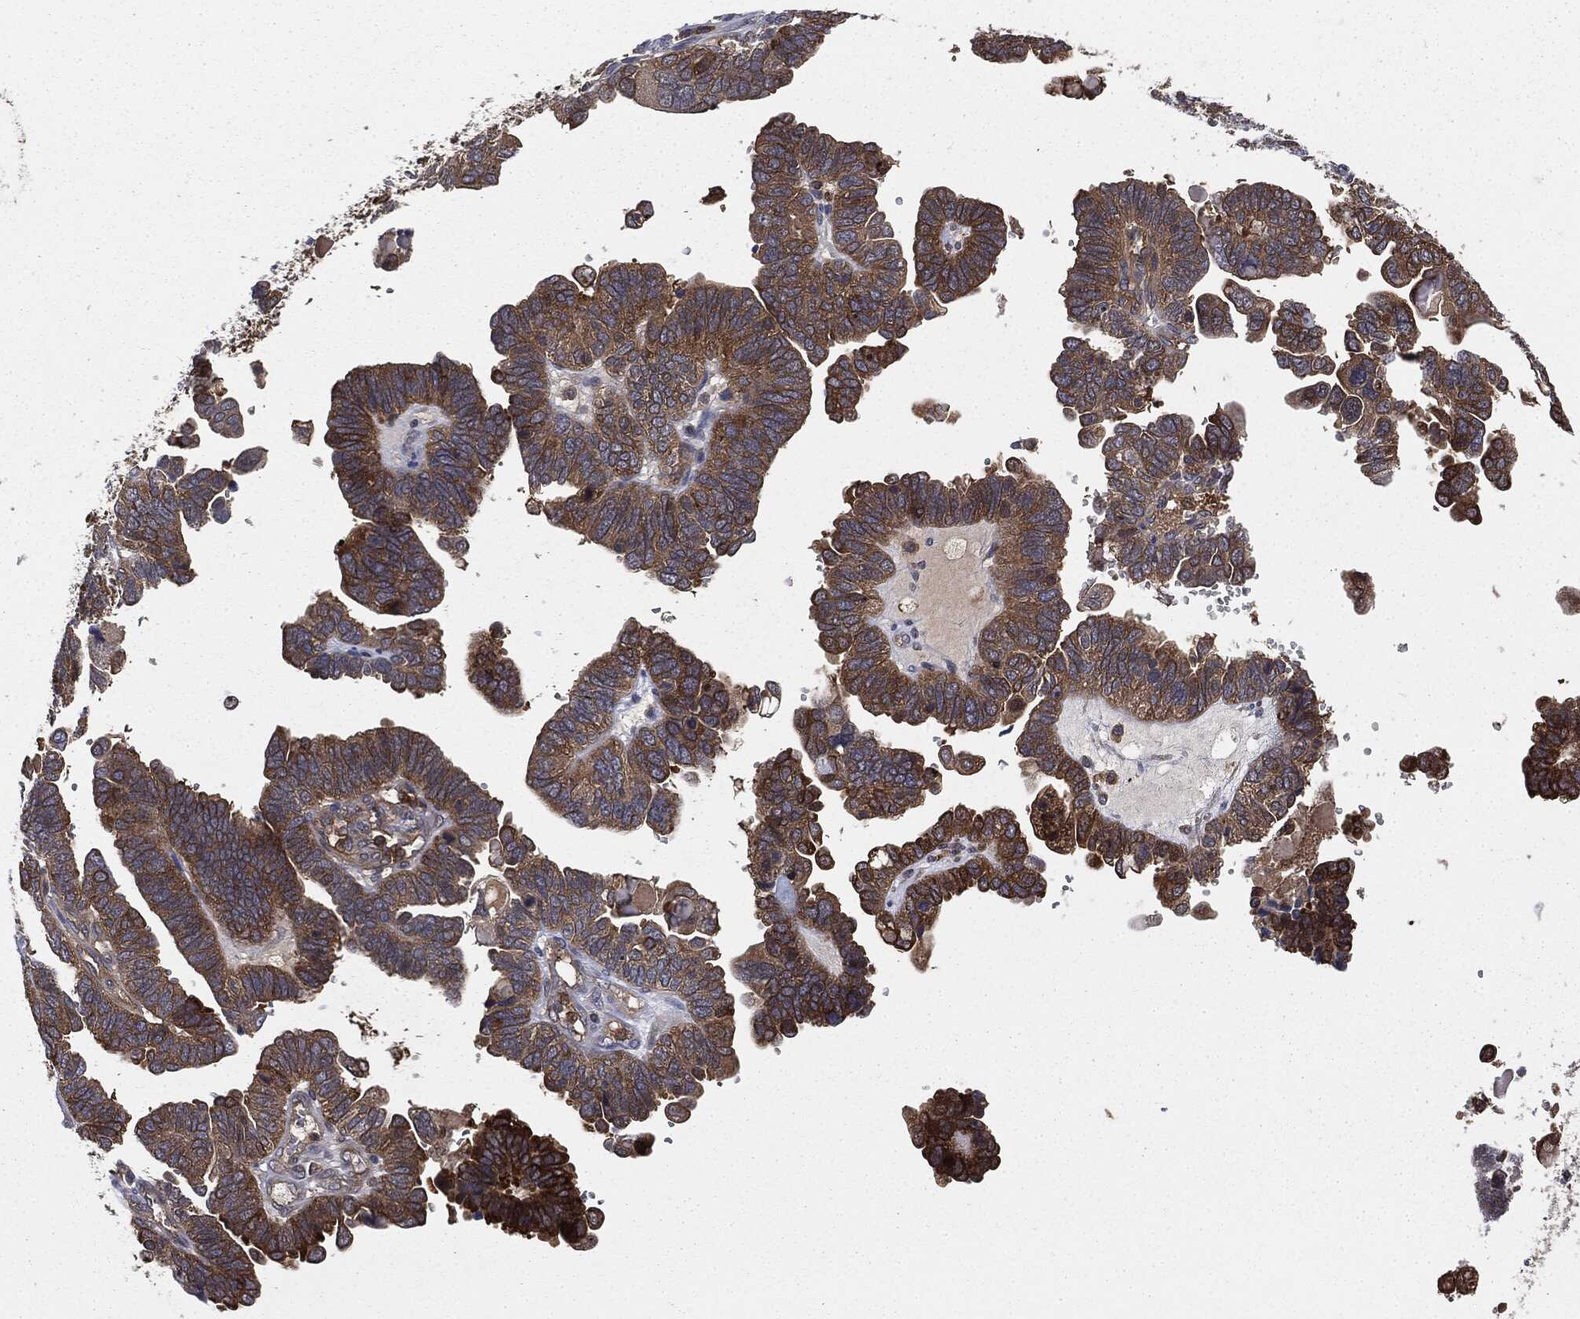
{"staining": {"intensity": "moderate", "quantity": ">75%", "location": "cytoplasmic/membranous"}, "tissue": "ovarian cancer", "cell_type": "Tumor cells", "image_type": "cancer", "snomed": [{"axis": "morphology", "description": "Cystadenocarcinoma, serous, NOS"}, {"axis": "topography", "description": "Ovary"}], "caption": "DAB (3,3'-diaminobenzidine) immunohistochemical staining of human ovarian serous cystadenocarcinoma displays moderate cytoplasmic/membranous protein expression in about >75% of tumor cells.", "gene": "GNB5", "patient": {"sex": "female", "age": 51}}